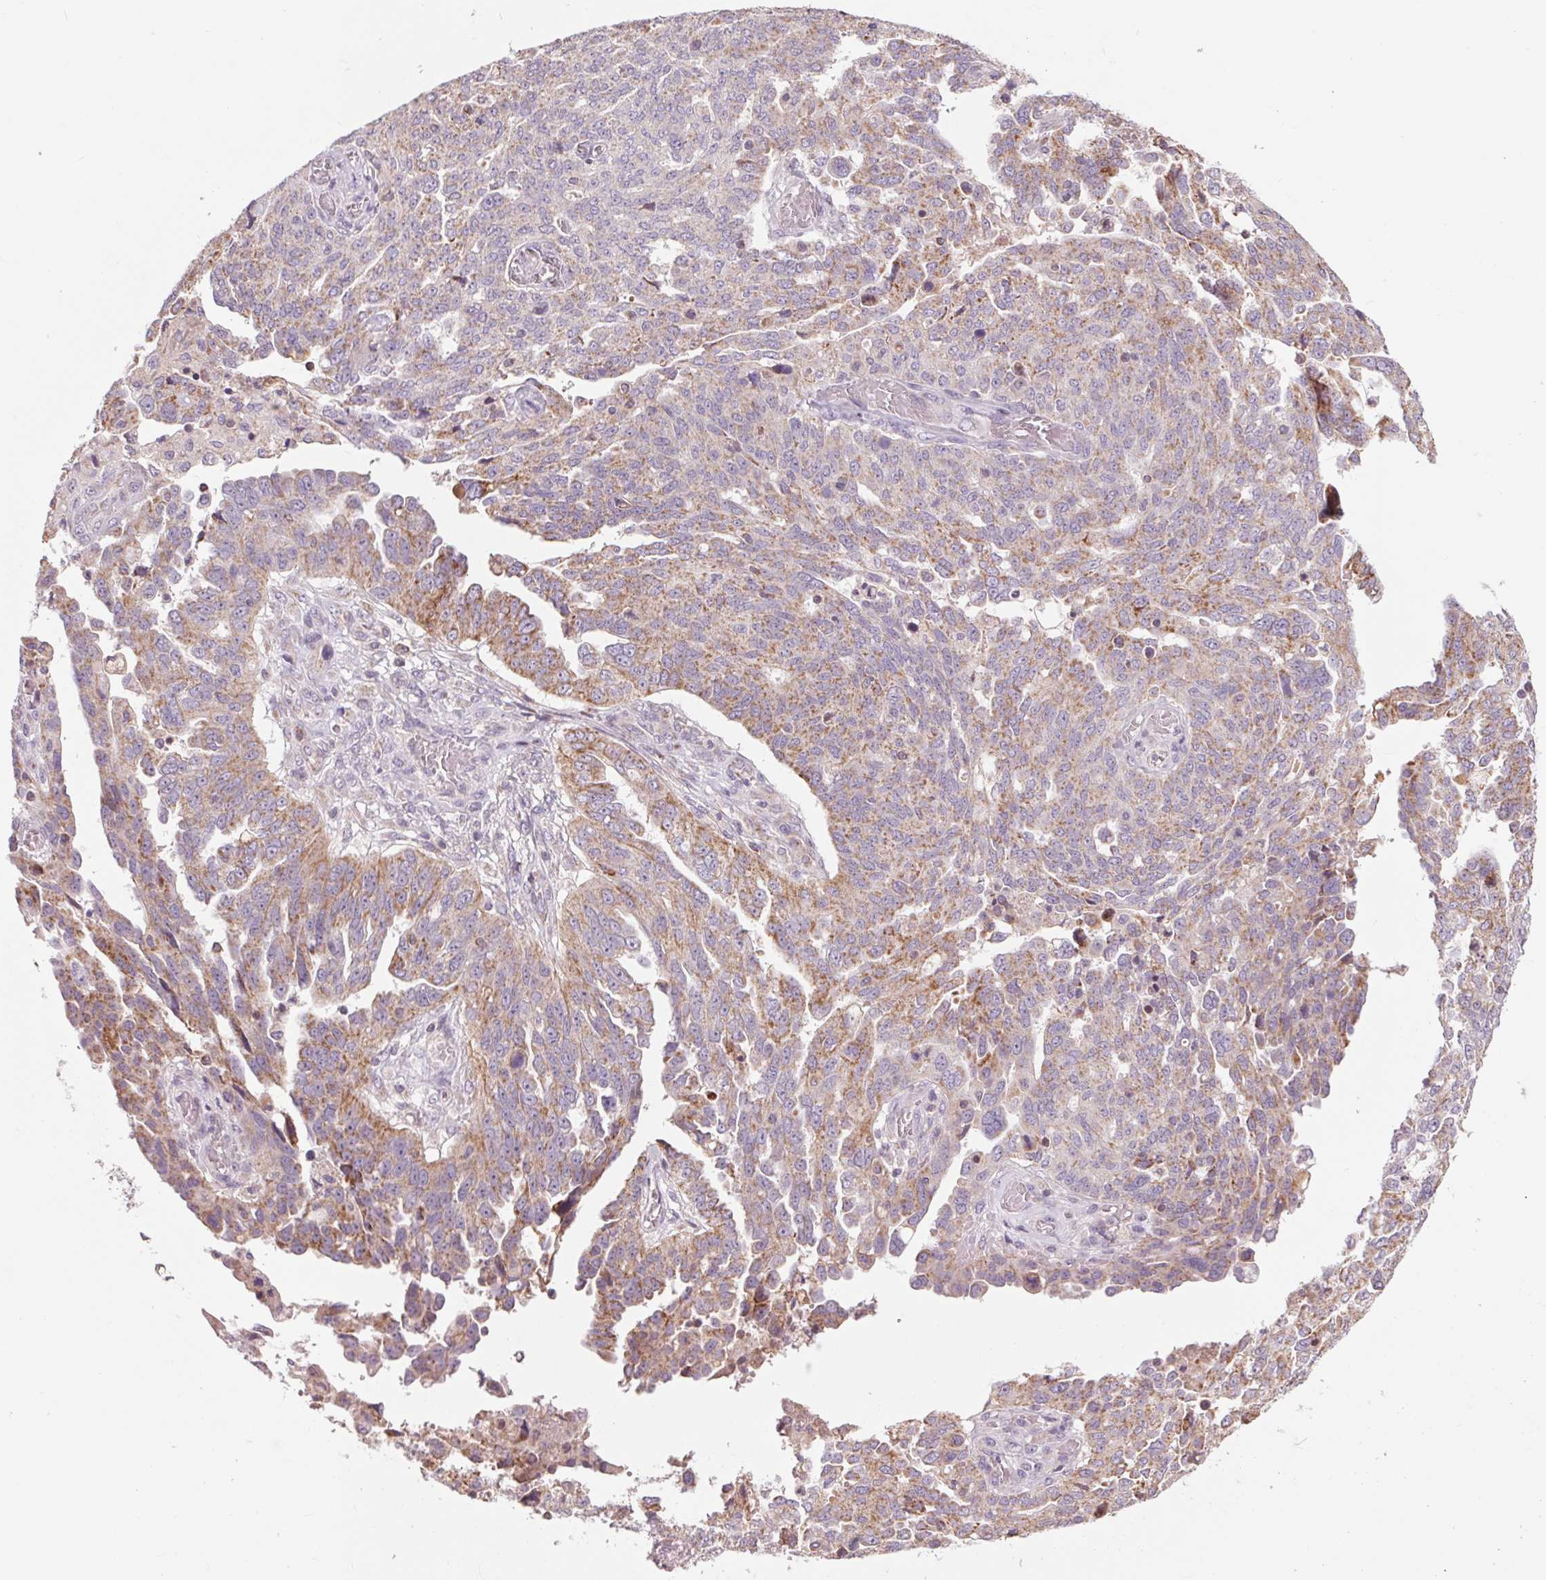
{"staining": {"intensity": "moderate", "quantity": ">75%", "location": "cytoplasmic/membranous"}, "tissue": "ovarian cancer", "cell_type": "Tumor cells", "image_type": "cancer", "snomed": [{"axis": "morphology", "description": "Cystadenocarcinoma, serous, NOS"}, {"axis": "topography", "description": "Ovary"}], "caption": "IHC (DAB (3,3'-diaminobenzidine)) staining of serous cystadenocarcinoma (ovarian) shows moderate cytoplasmic/membranous protein expression in approximately >75% of tumor cells.", "gene": "COX6A1", "patient": {"sex": "female", "age": 67}}